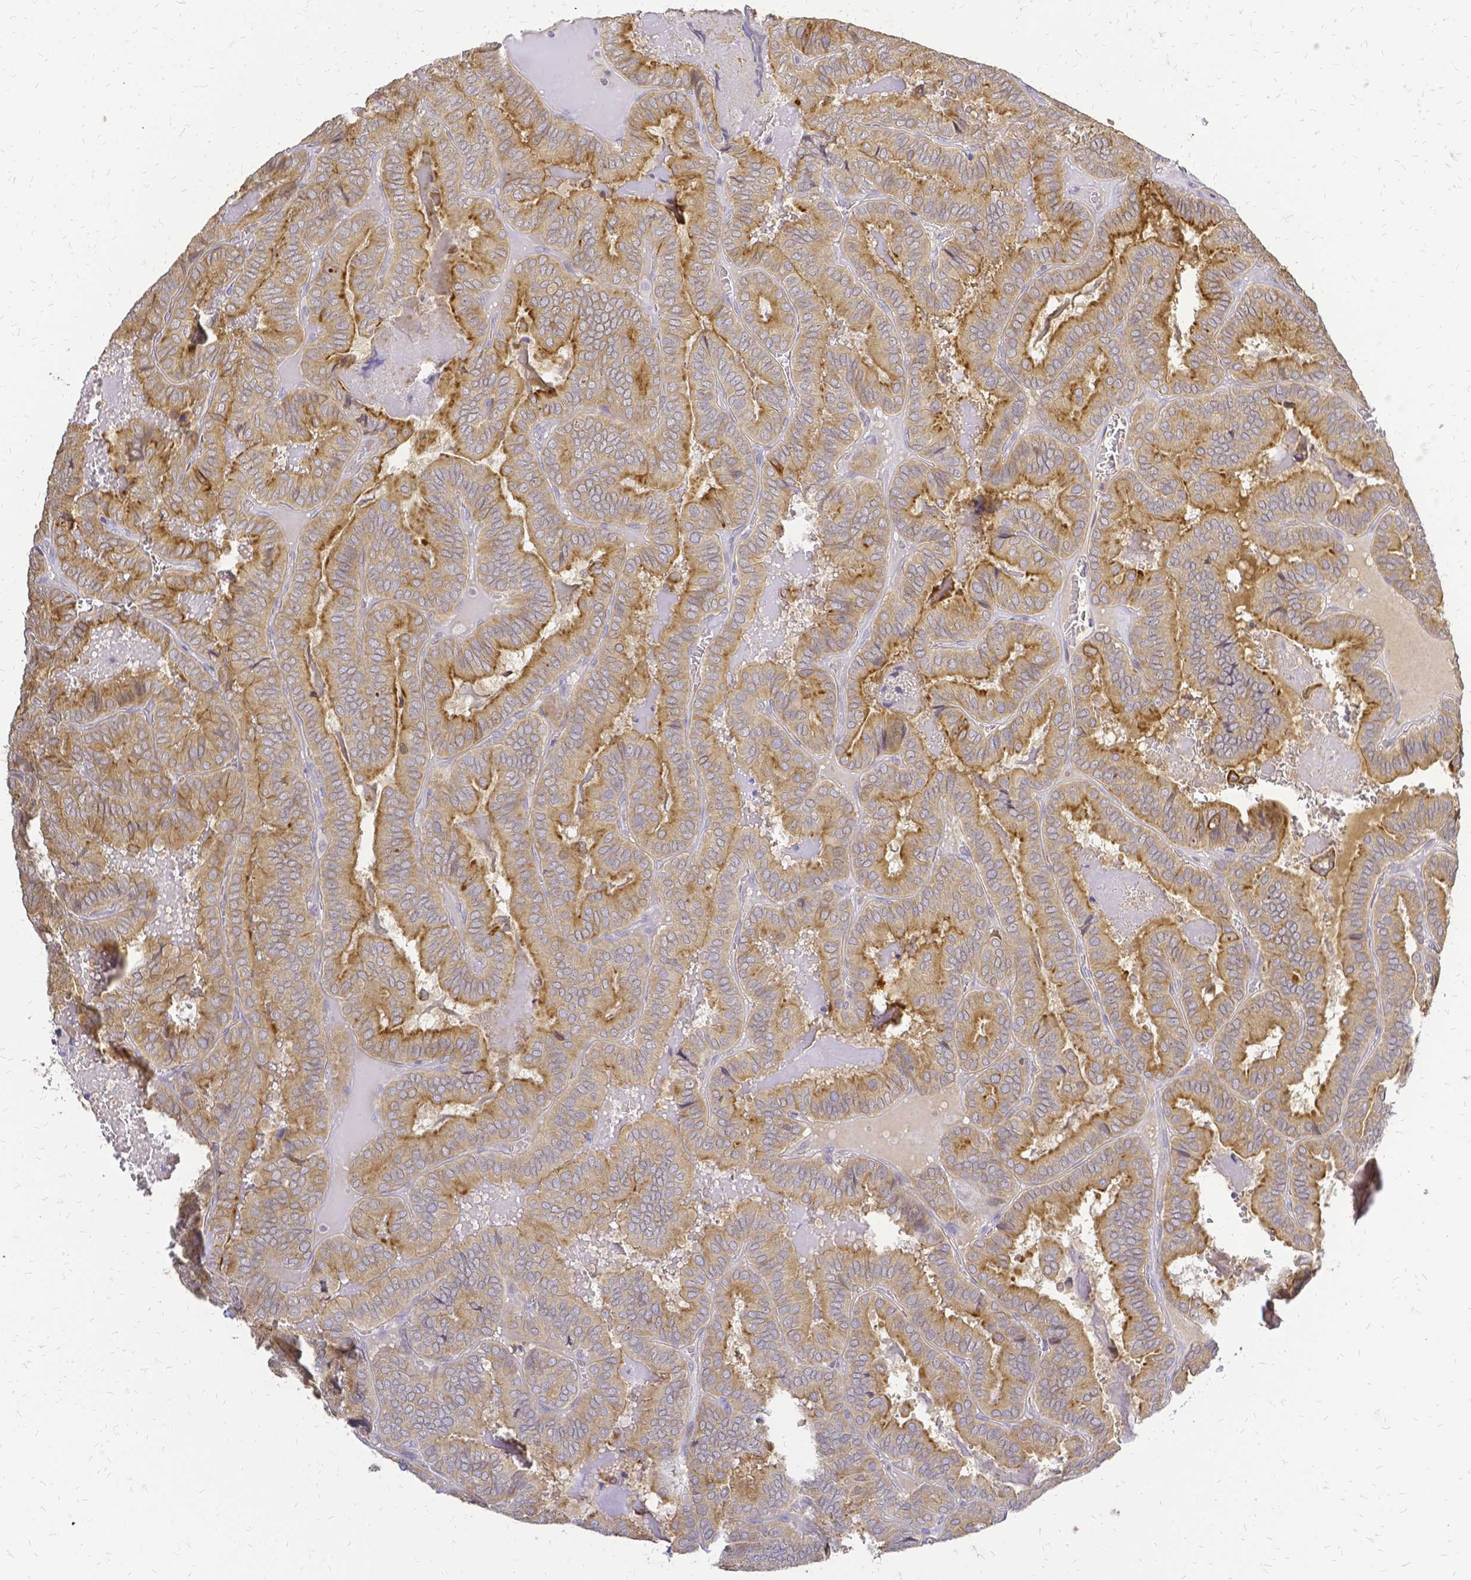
{"staining": {"intensity": "moderate", "quantity": ">75%", "location": "cytoplasmic/membranous"}, "tissue": "thyroid cancer", "cell_type": "Tumor cells", "image_type": "cancer", "snomed": [{"axis": "morphology", "description": "Papillary adenocarcinoma, NOS"}, {"axis": "topography", "description": "Thyroid gland"}], "caption": "A brown stain highlights moderate cytoplasmic/membranous expression of a protein in thyroid papillary adenocarcinoma tumor cells.", "gene": "CIB1", "patient": {"sex": "female", "age": 75}}